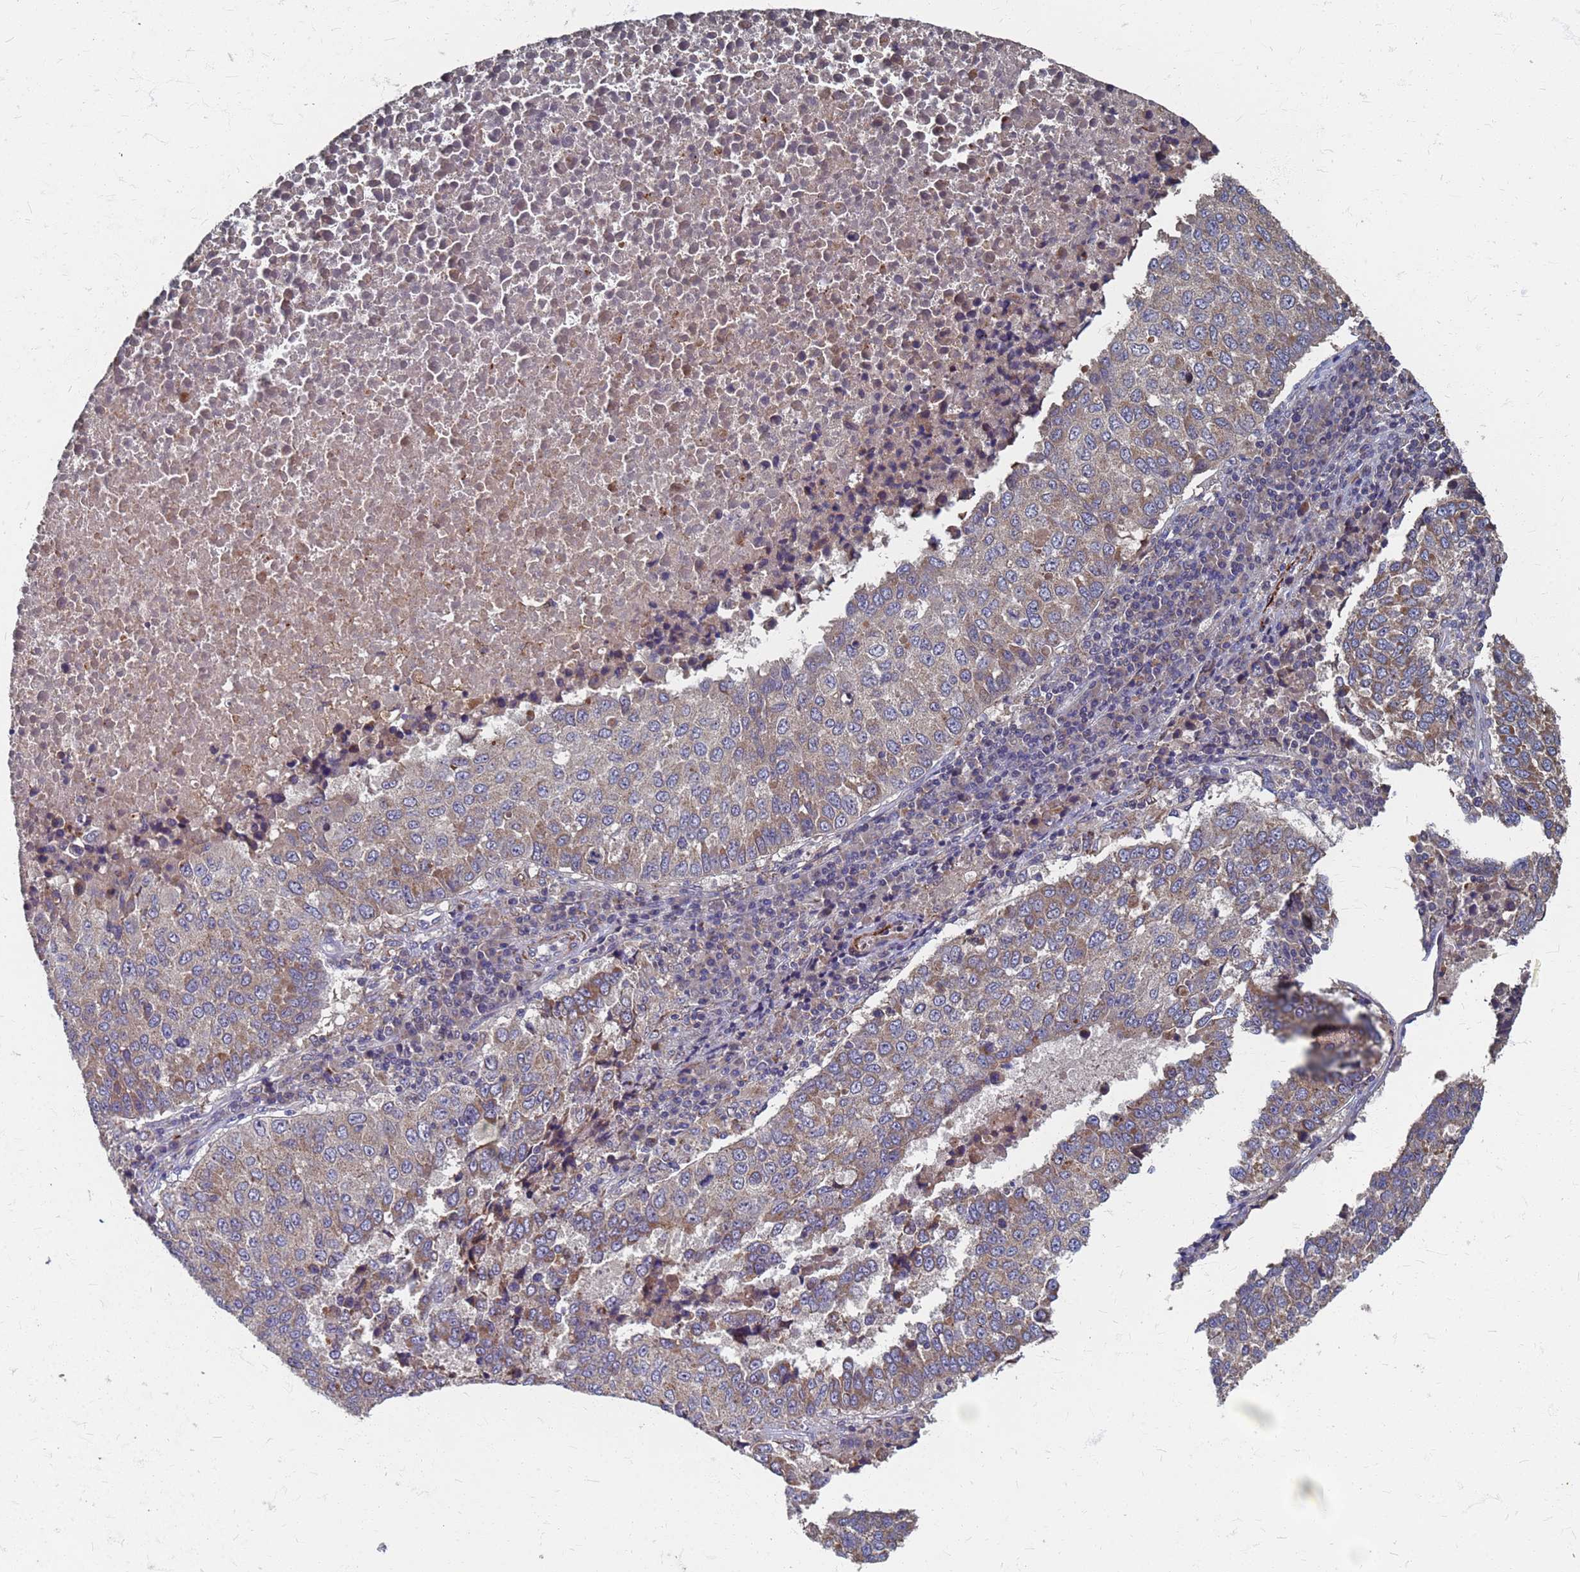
{"staining": {"intensity": "moderate", "quantity": "25%-75%", "location": "cytoplasmic/membranous"}, "tissue": "lung cancer", "cell_type": "Tumor cells", "image_type": "cancer", "snomed": [{"axis": "morphology", "description": "Squamous cell carcinoma, NOS"}, {"axis": "topography", "description": "Lung"}], "caption": "The immunohistochemical stain shows moderate cytoplasmic/membranous staining in tumor cells of squamous cell carcinoma (lung) tissue.", "gene": "ATPAF1", "patient": {"sex": "male", "age": 73}}